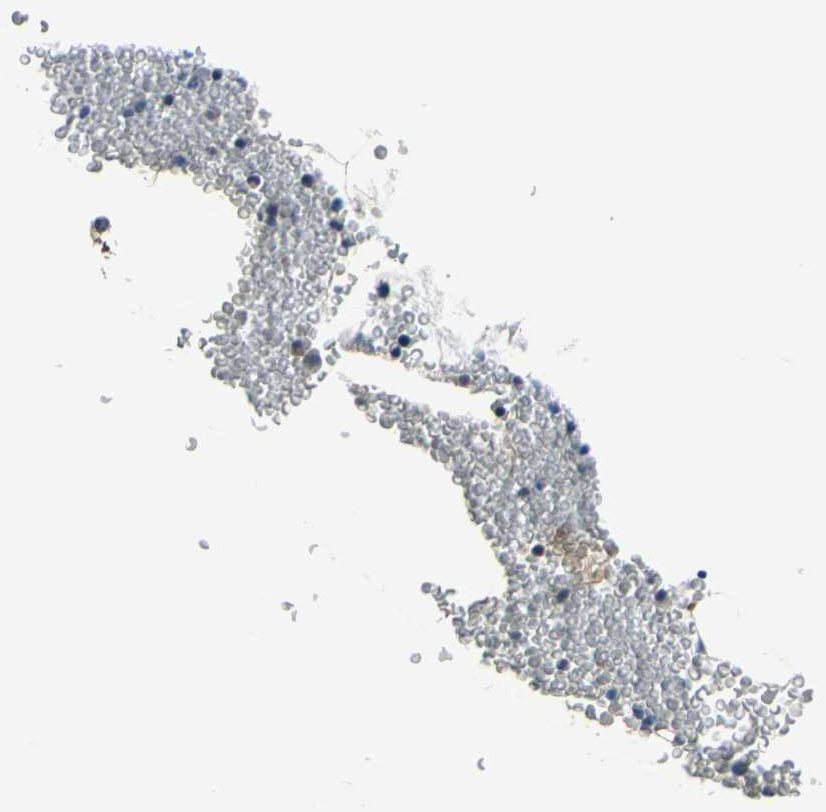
{"staining": {"intensity": "weak", "quantity": "25%-75%", "location": "cytoplasmic/membranous"}, "tissue": "bone marrow", "cell_type": "Hematopoietic cells", "image_type": "normal", "snomed": [{"axis": "morphology", "description": "Normal tissue, NOS"}, {"axis": "morphology", "description": "Inflammation, NOS"}, {"axis": "topography", "description": "Bone marrow"}], "caption": "Hematopoietic cells demonstrate low levels of weak cytoplasmic/membranous positivity in approximately 25%-75% of cells in unremarkable bone marrow.", "gene": "PRDX6", "patient": {"sex": "male", "age": 74}}